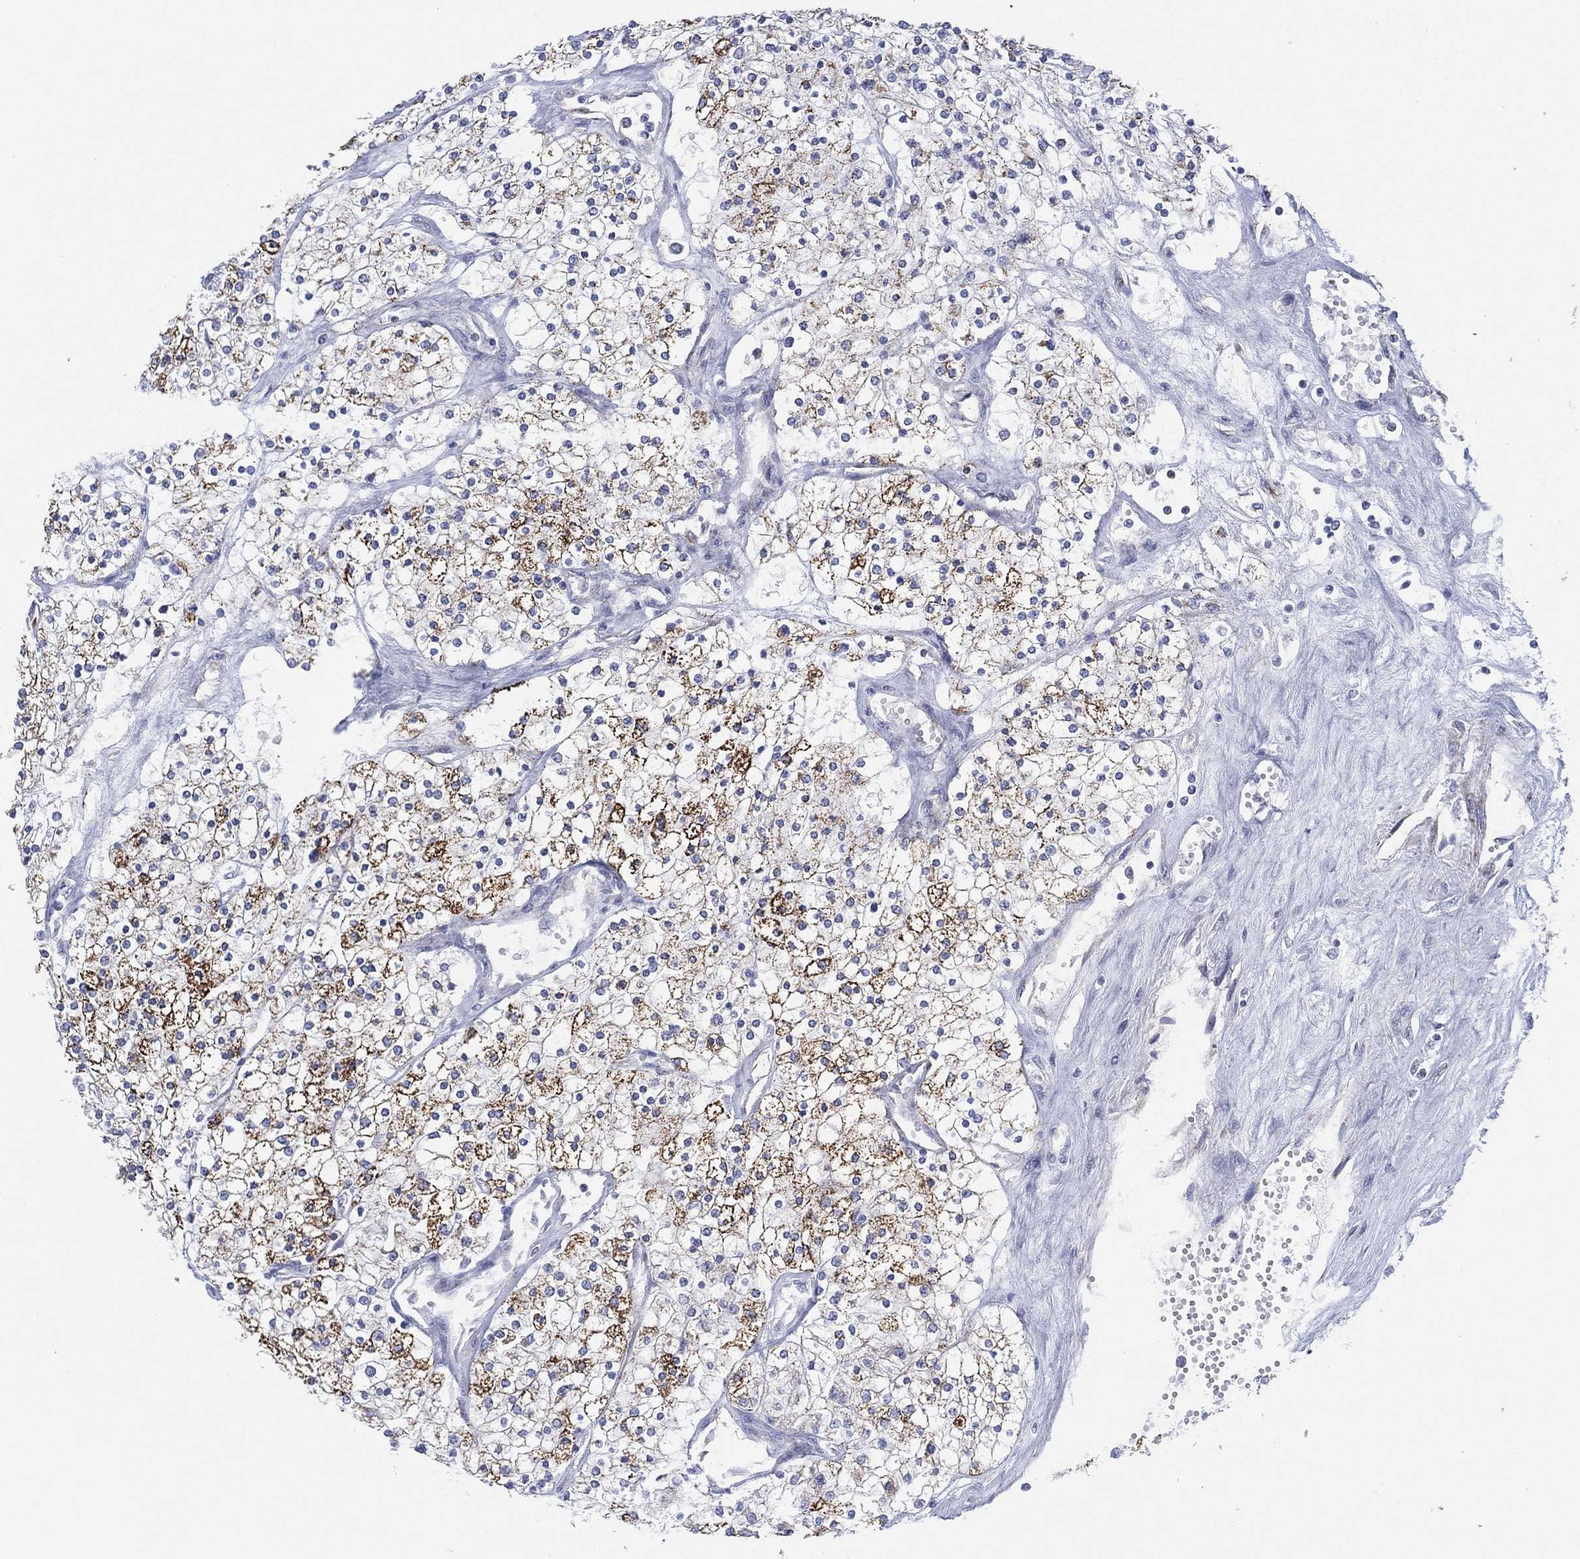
{"staining": {"intensity": "moderate", "quantity": "25%-75%", "location": "cytoplasmic/membranous"}, "tissue": "renal cancer", "cell_type": "Tumor cells", "image_type": "cancer", "snomed": [{"axis": "morphology", "description": "Adenocarcinoma, NOS"}, {"axis": "topography", "description": "Kidney"}], "caption": "Immunohistochemistry of human renal adenocarcinoma reveals medium levels of moderate cytoplasmic/membranous staining in approximately 25%-75% of tumor cells.", "gene": "INA", "patient": {"sex": "male", "age": 80}}